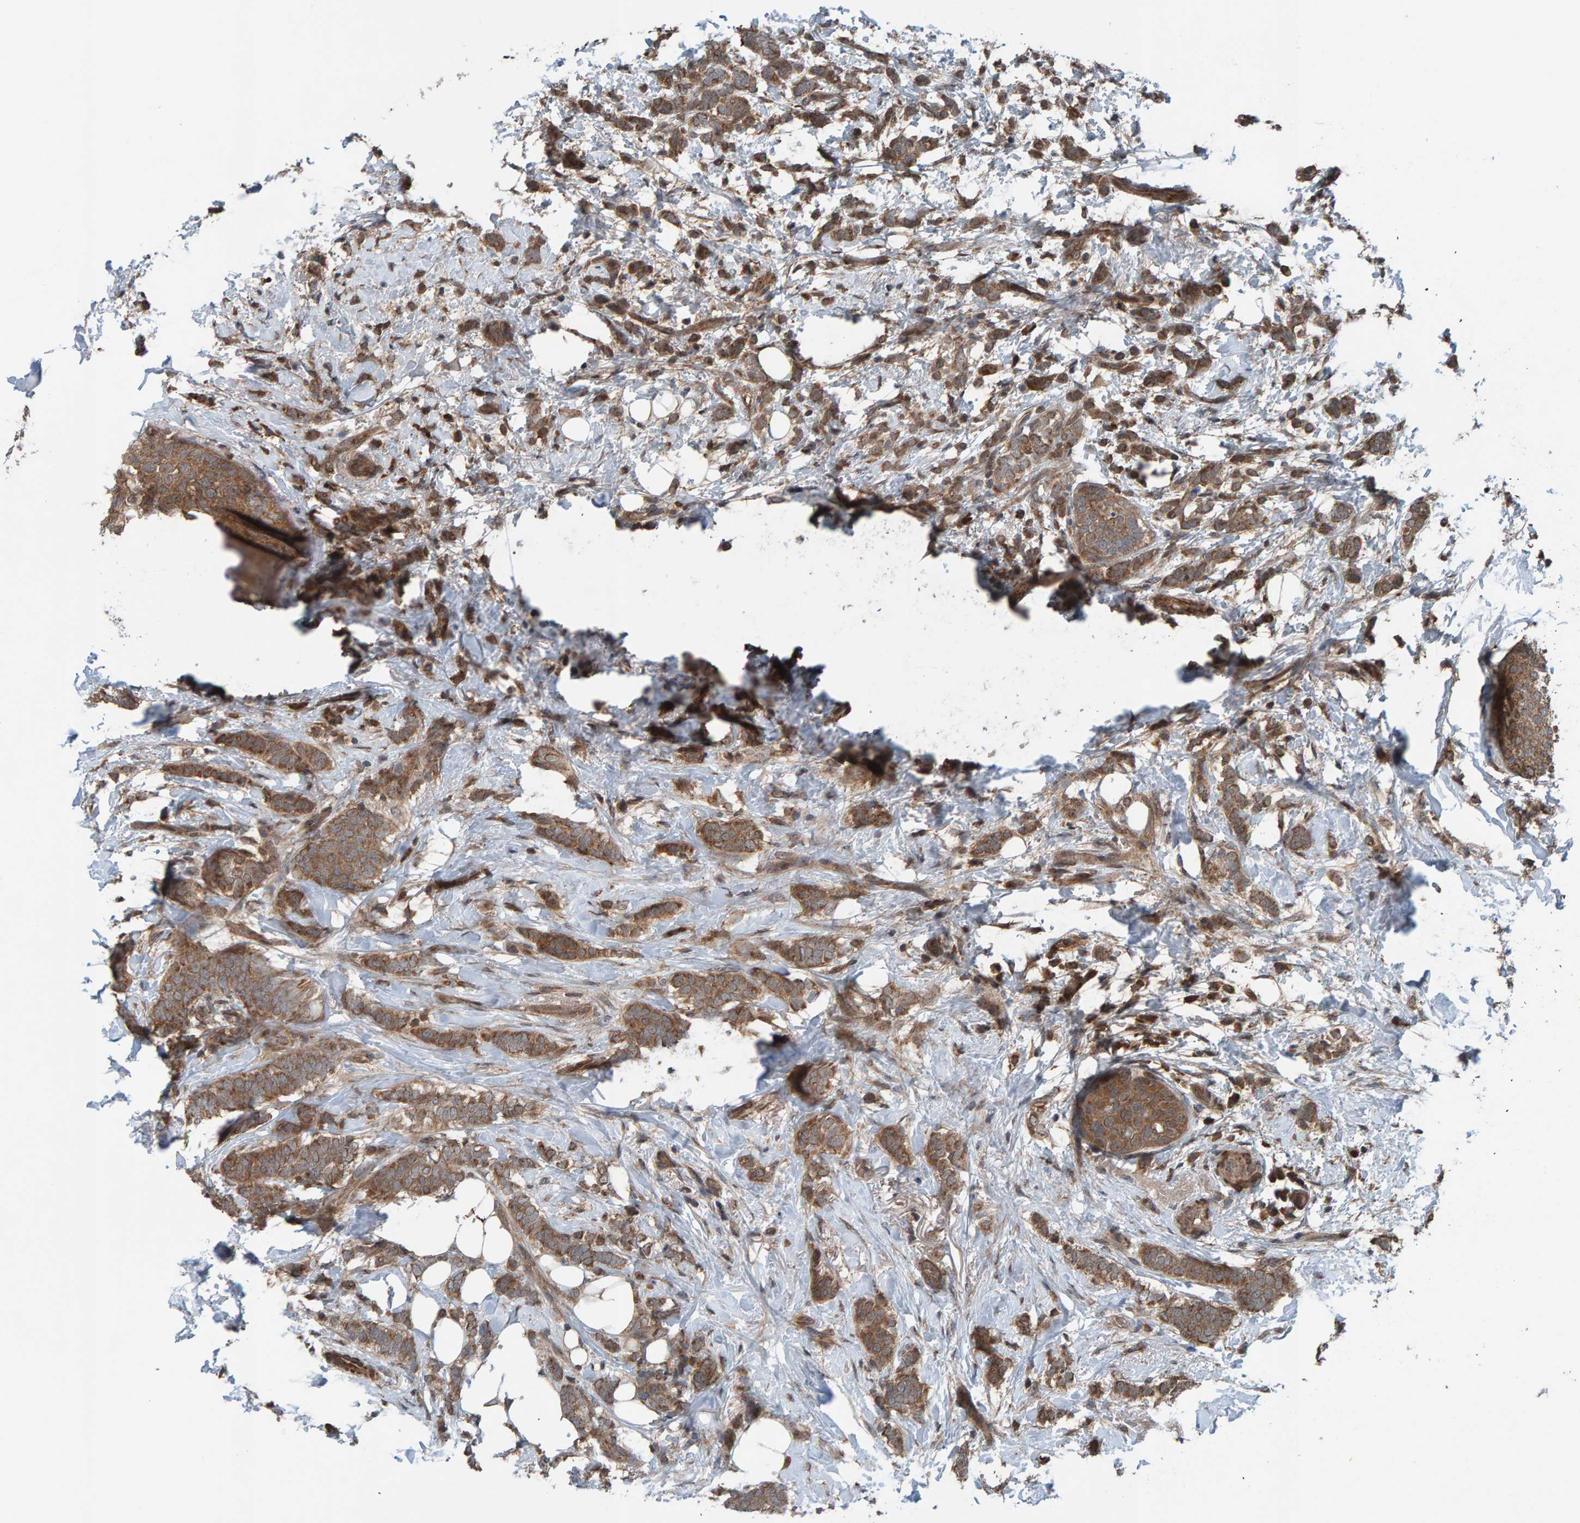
{"staining": {"intensity": "moderate", "quantity": ">75%", "location": "cytoplasmic/membranous"}, "tissue": "breast cancer", "cell_type": "Tumor cells", "image_type": "cancer", "snomed": [{"axis": "morphology", "description": "Lobular carcinoma"}, {"axis": "topography", "description": "Breast"}], "caption": "A brown stain shows moderate cytoplasmic/membranous expression of a protein in breast cancer tumor cells. (Stains: DAB in brown, nuclei in blue, Microscopy: brightfield microscopy at high magnification).", "gene": "CUEDC1", "patient": {"sex": "female", "age": 50}}